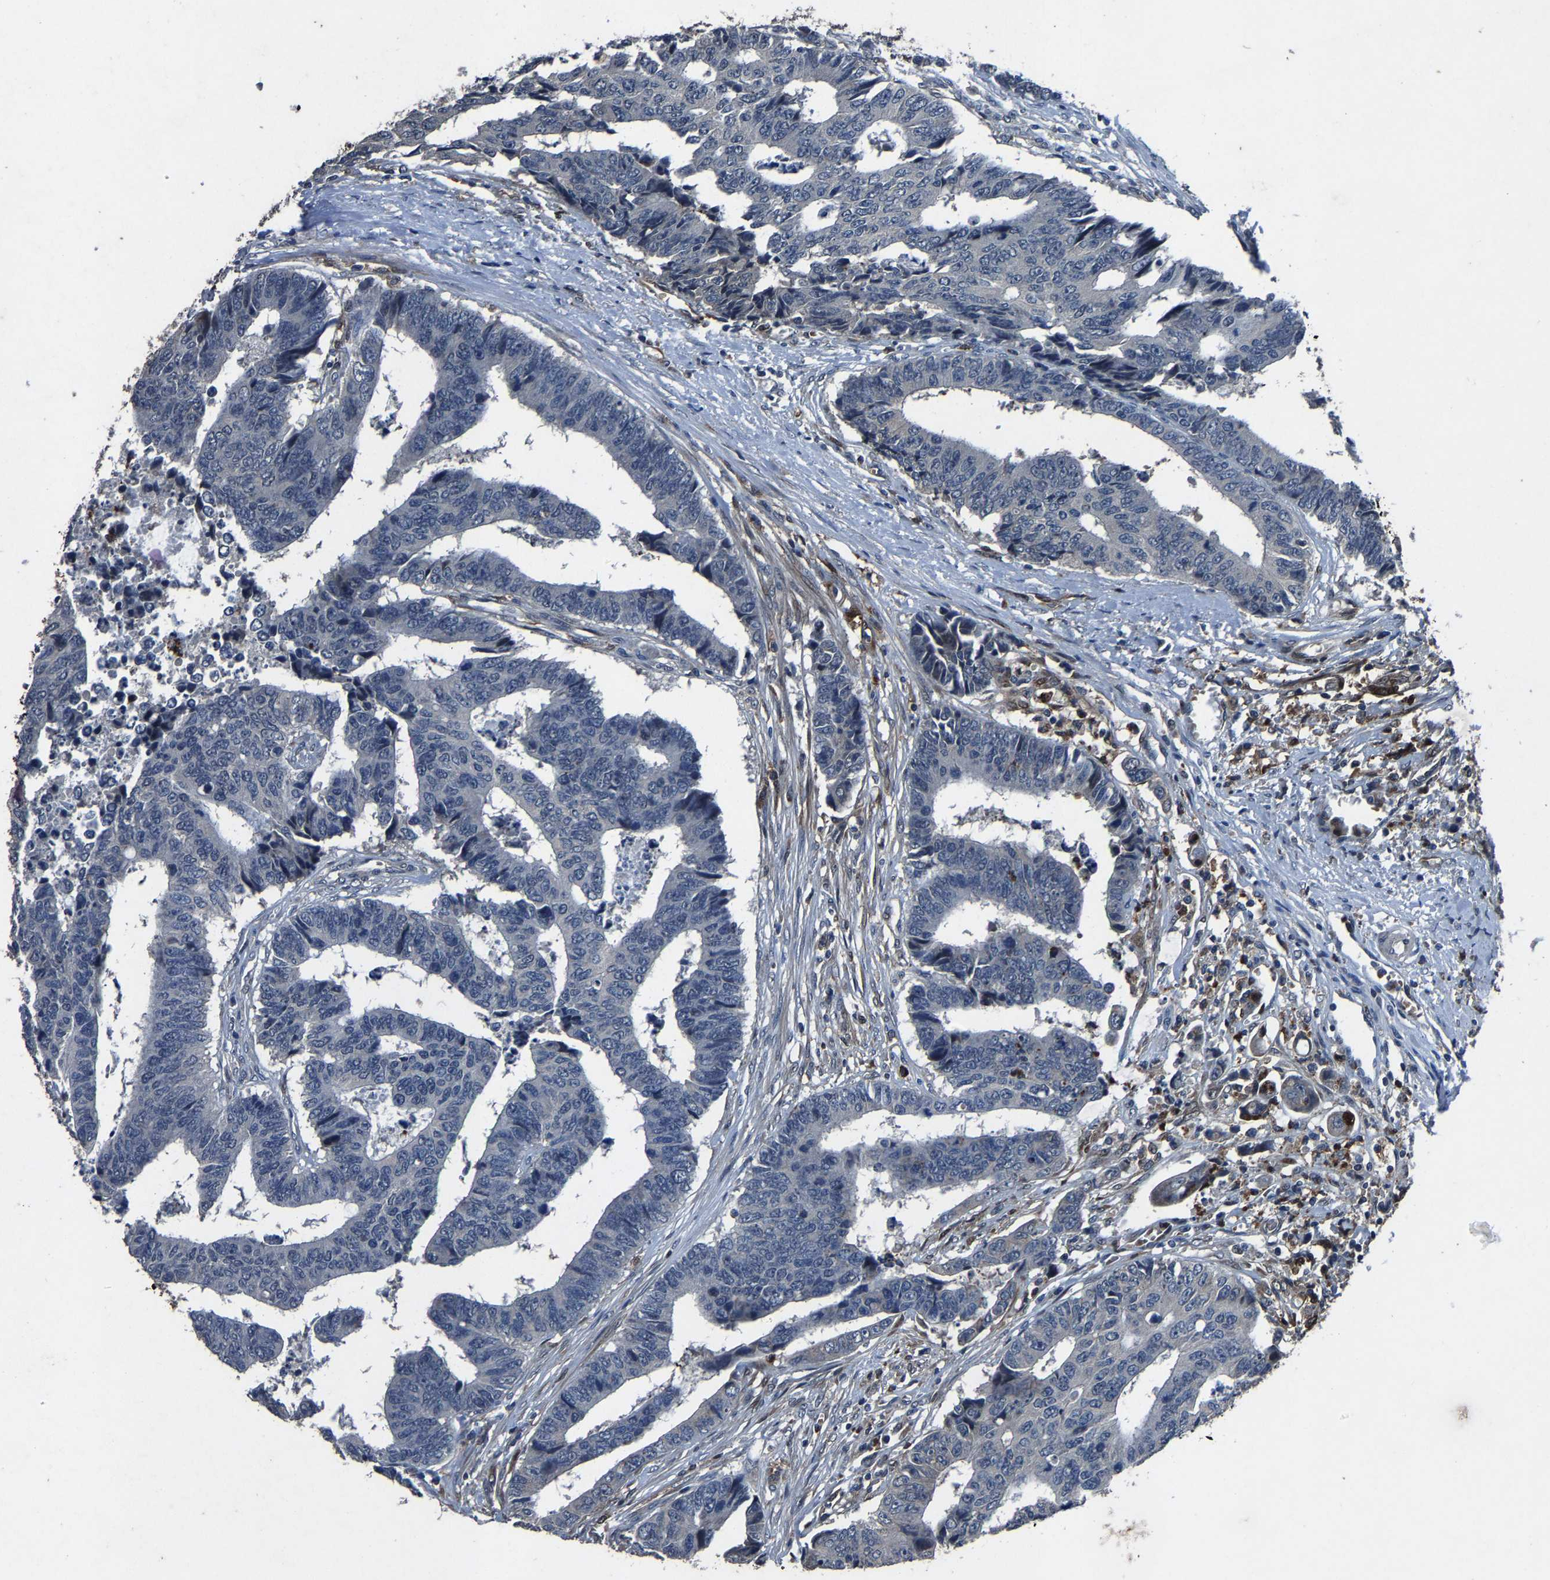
{"staining": {"intensity": "negative", "quantity": "none", "location": "none"}, "tissue": "colorectal cancer", "cell_type": "Tumor cells", "image_type": "cancer", "snomed": [{"axis": "morphology", "description": "Adenocarcinoma, NOS"}, {"axis": "topography", "description": "Rectum"}], "caption": "The micrograph demonstrates no significant expression in tumor cells of adenocarcinoma (colorectal).", "gene": "PCNX2", "patient": {"sex": "male", "age": 84}}